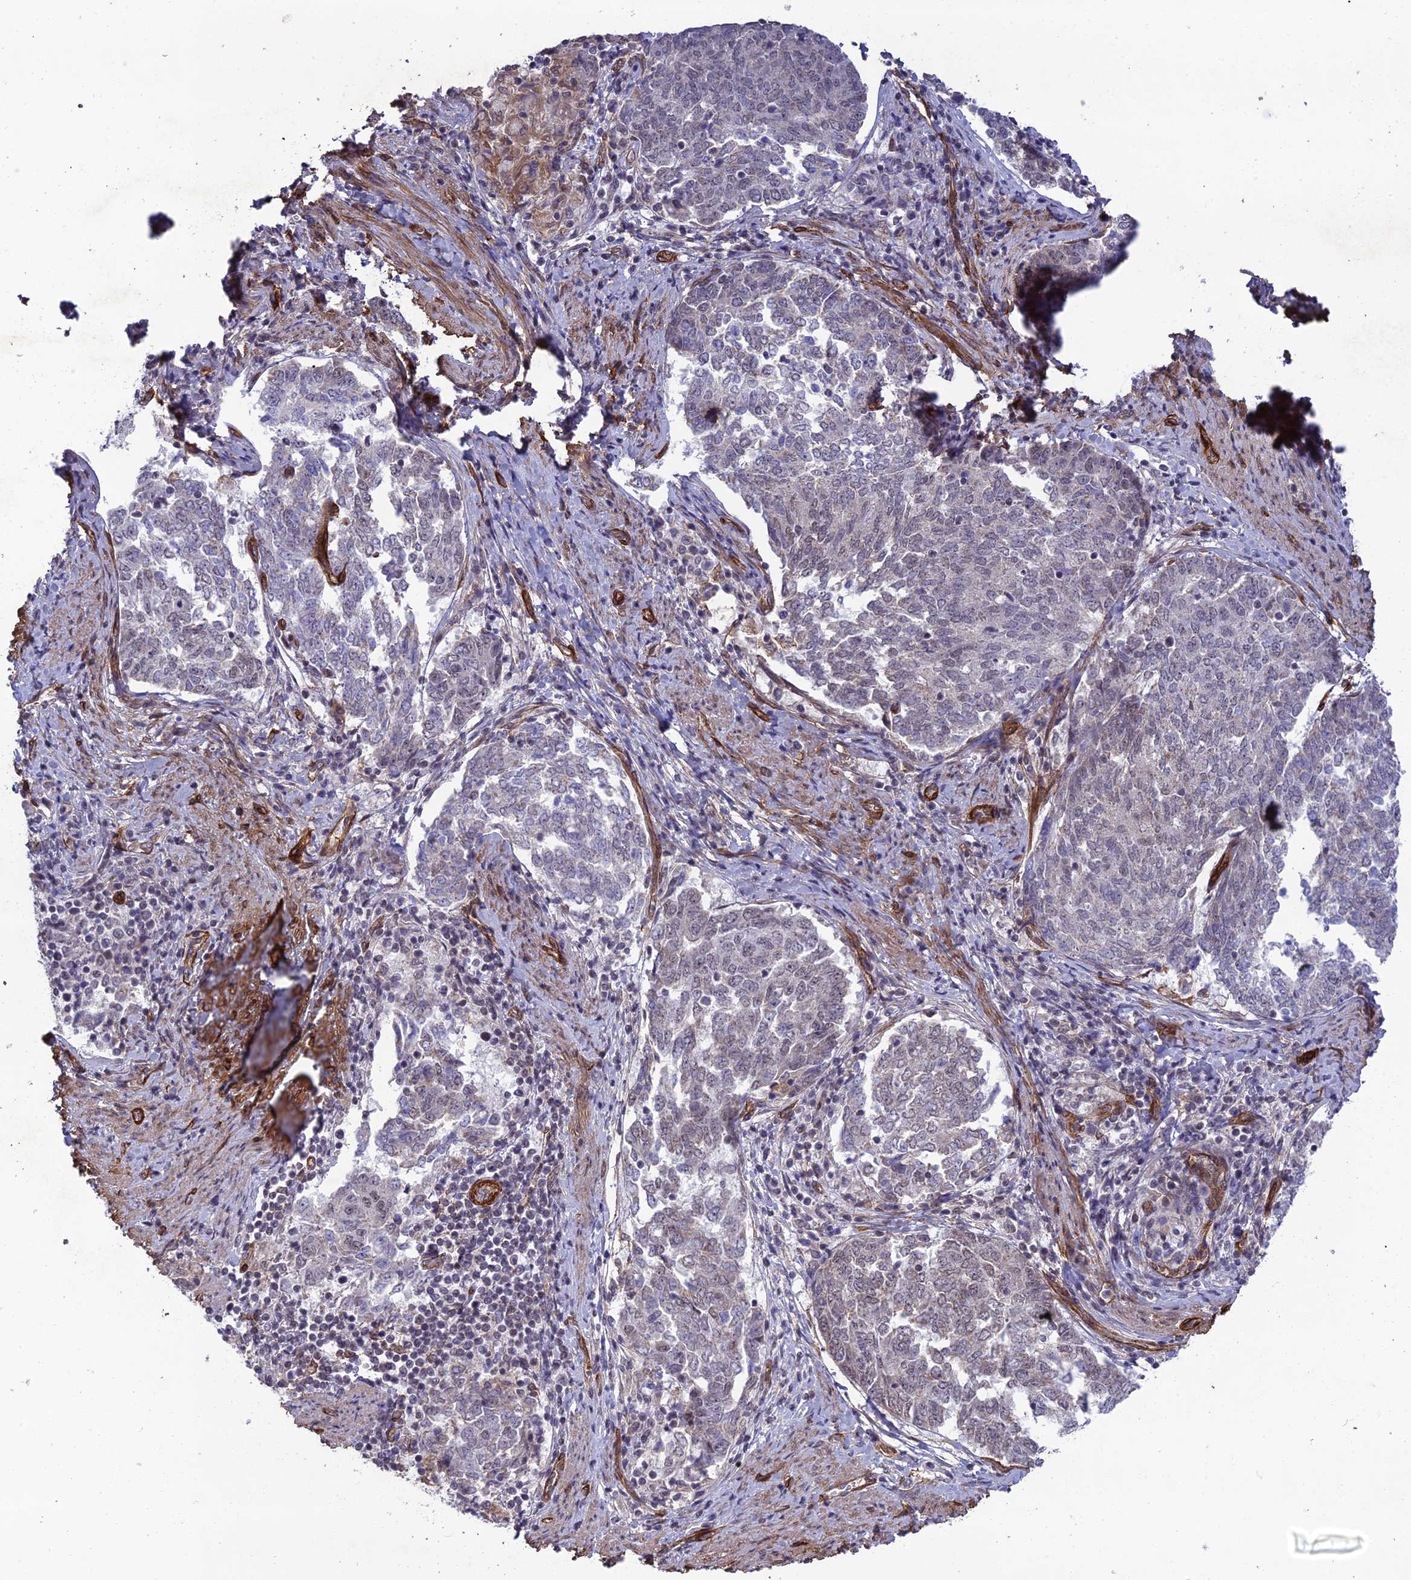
{"staining": {"intensity": "negative", "quantity": "none", "location": "none"}, "tissue": "endometrial cancer", "cell_type": "Tumor cells", "image_type": "cancer", "snomed": [{"axis": "morphology", "description": "Adenocarcinoma, NOS"}, {"axis": "topography", "description": "Endometrium"}], "caption": "This is a histopathology image of IHC staining of endometrial cancer (adenocarcinoma), which shows no staining in tumor cells.", "gene": "TNS1", "patient": {"sex": "female", "age": 80}}